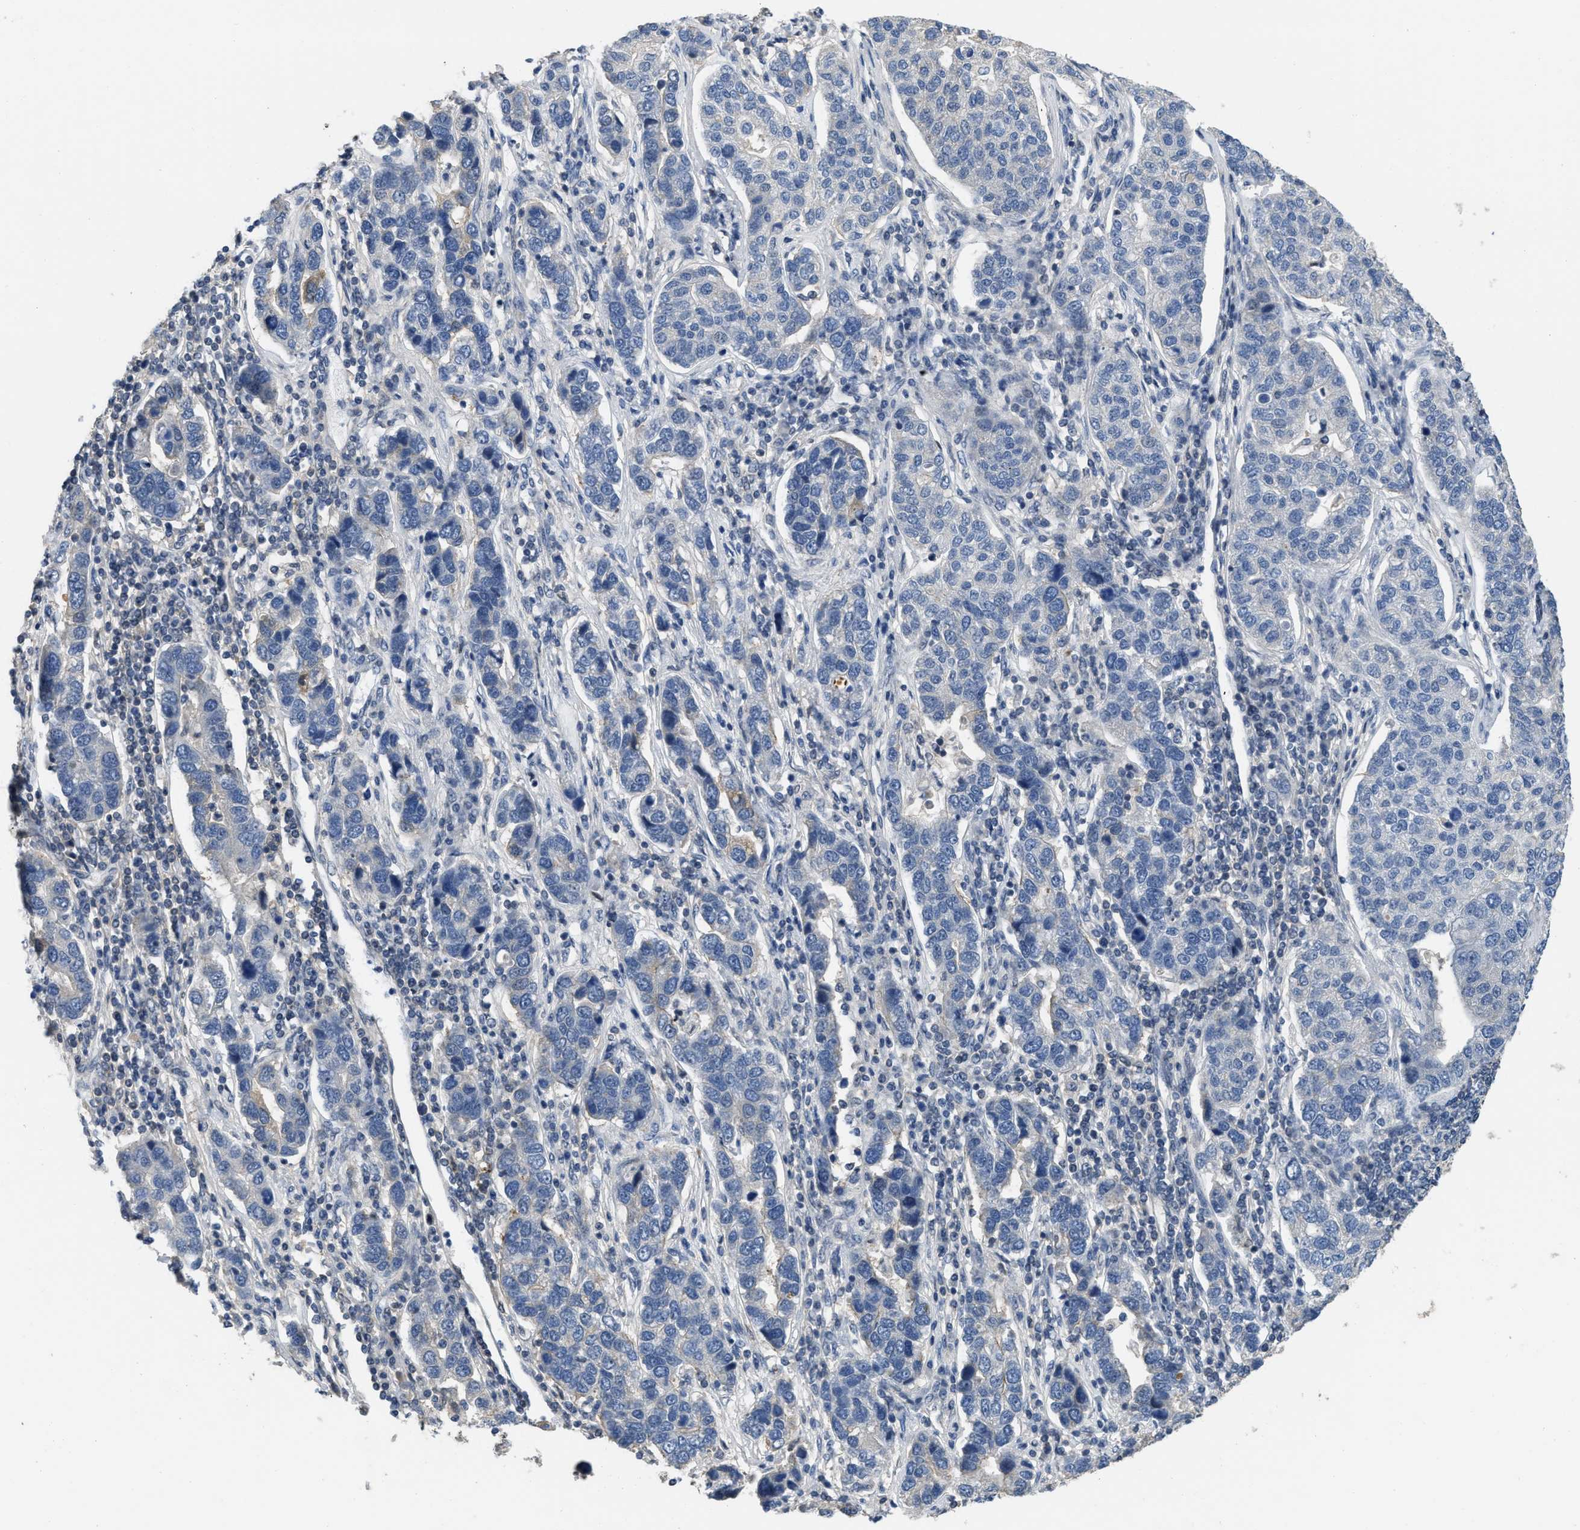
{"staining": {"intensity": "negative", "quantity": "none", "location": "none"}, "tissue": "pancreatic cancer", "cell_type": "Tumor cells", "image_type": "cancer", "snomed": [{"axis": "morphology", "description": "Adenocarcinoma, NOS"}, {"axis": "topography", "description": "Pancreas"}], "caption": "Tumor cells show no significant expression in adenocarcinoma (pancreatic). (DAB immunohistochemistry with hematoxylin counter stain).", "gene": "TES", "patient": {"sex": "female", "age": 61}}